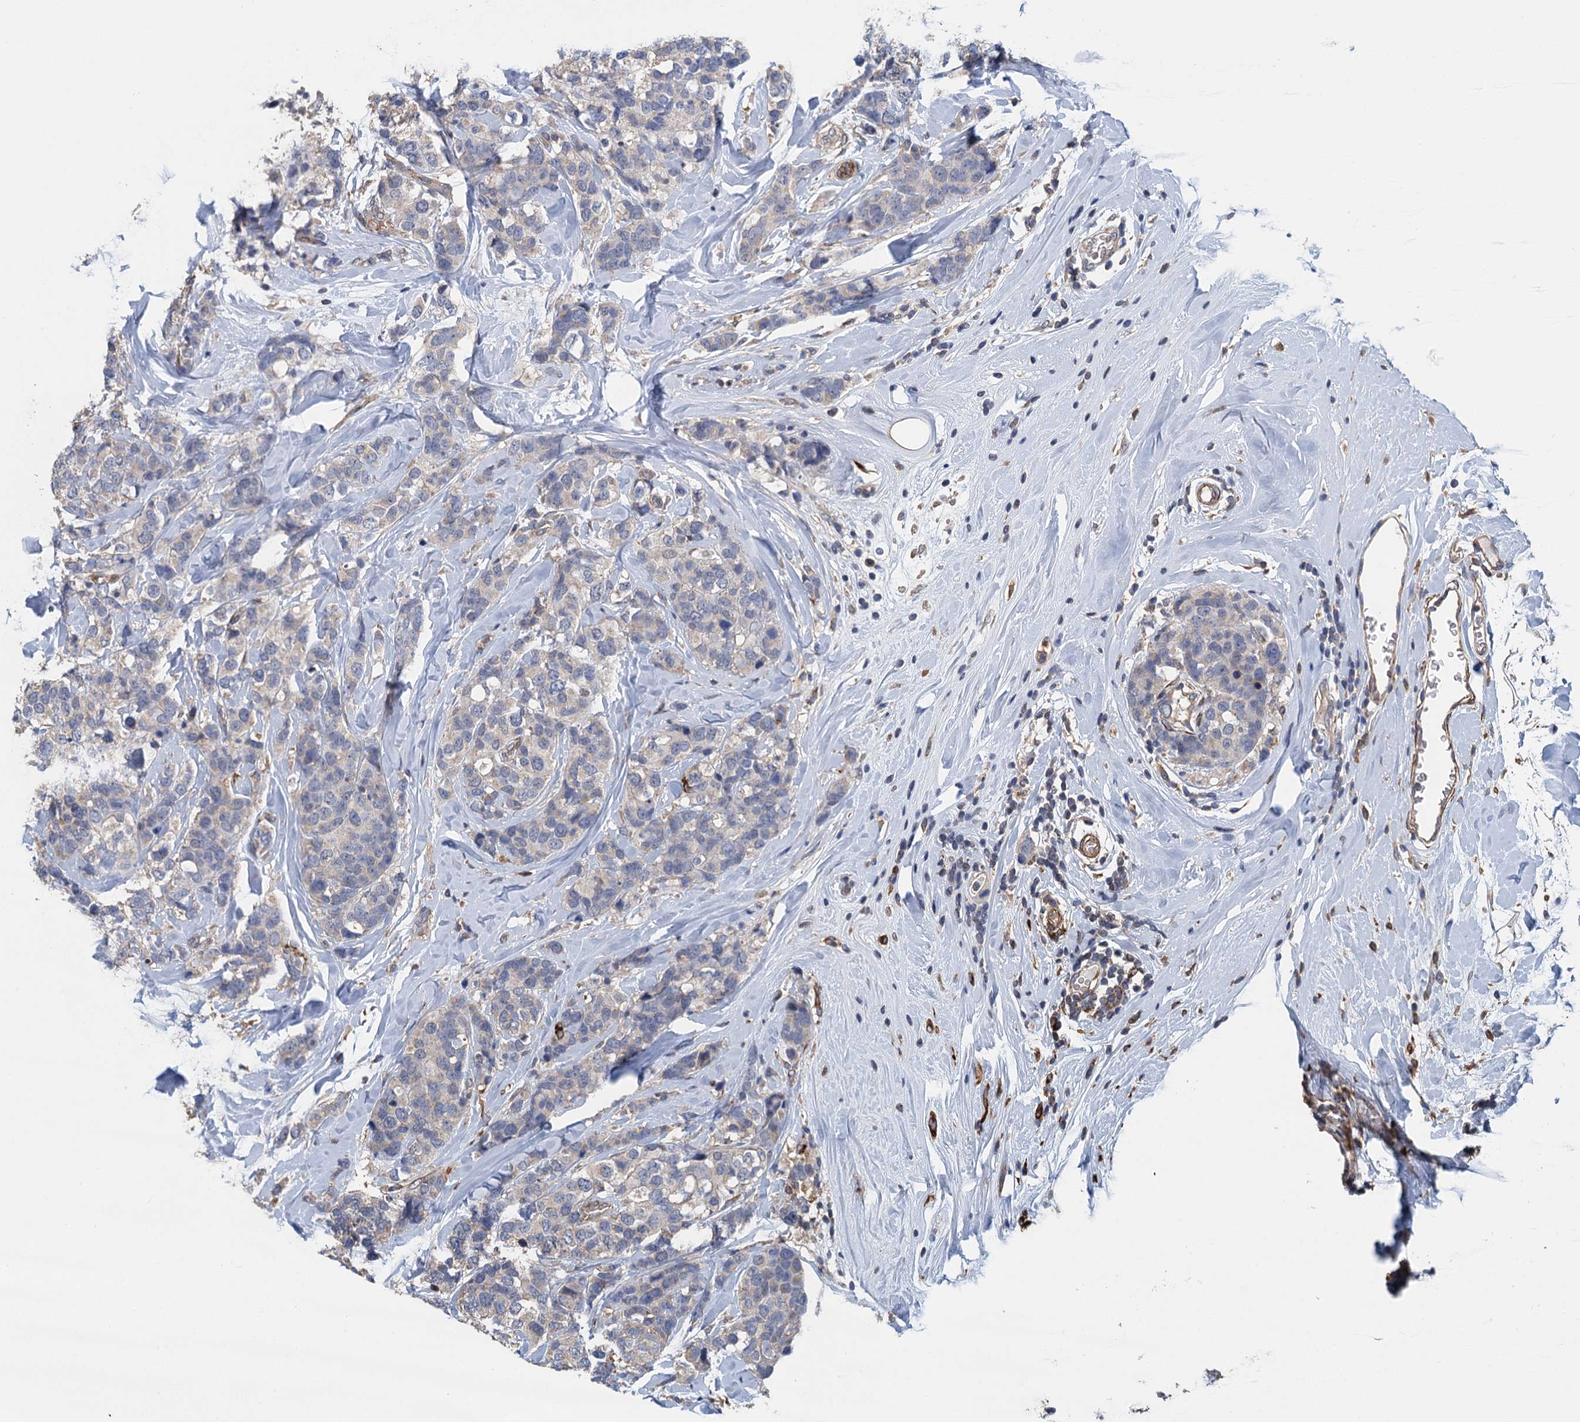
{"staining": {"intensity": "negative", "quantity": "none", "location": "none"}, "tissue": "breast cancer", "cell_type": "Tumor cells", "image_type": "cancer", "snomed": [{"axis": "morphology", "description": "Lobular carcinoma"}, {"axis": "topography", "description": "Breast"}], "caption": "Breast lobular carcinoma was stained to show a protein in brown. There is no significant expression in tumor cells.", "gene": "RSAD2", "patient": {"sex": "female", "age": 59}}